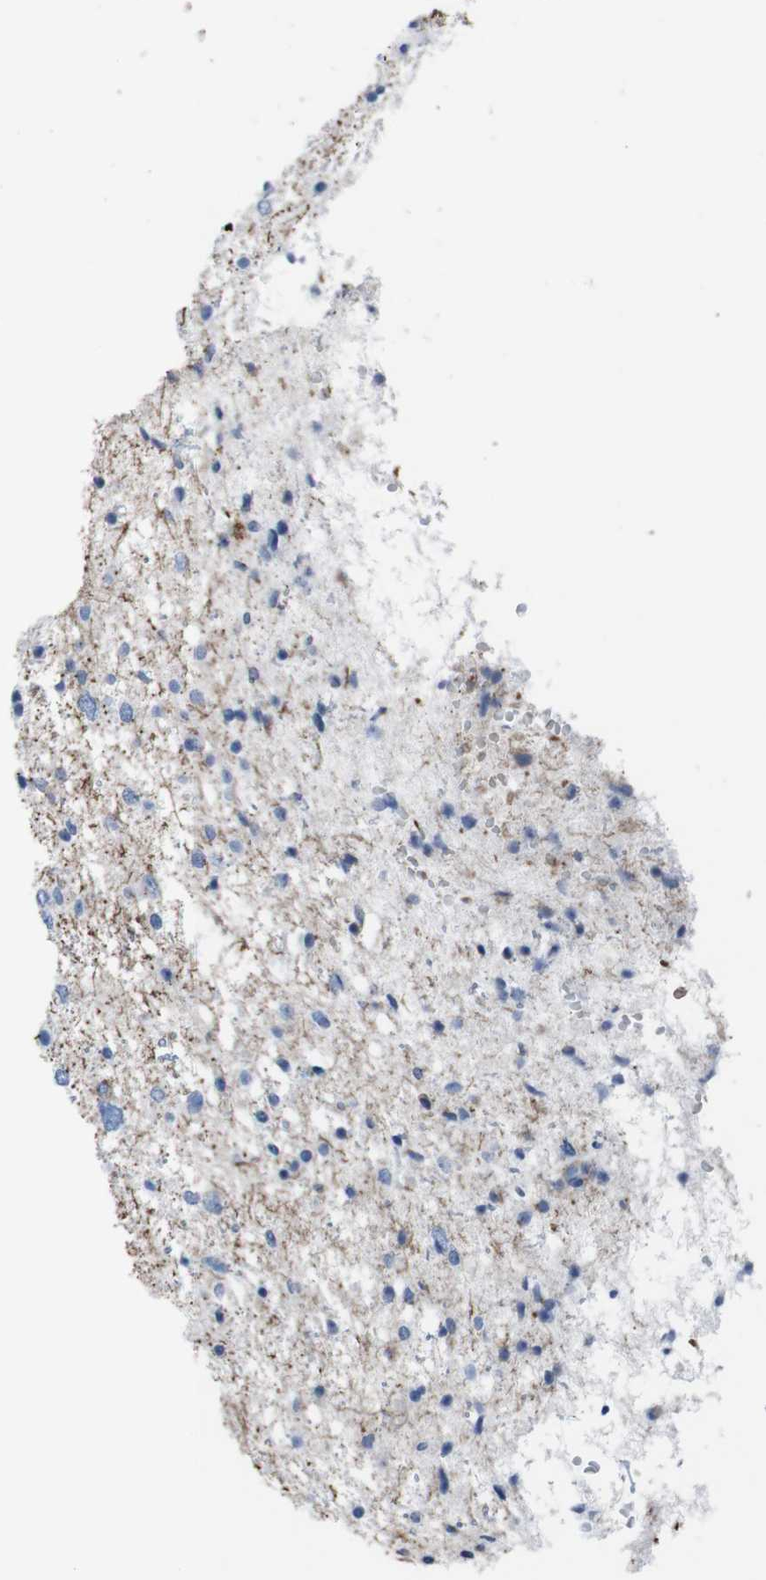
{"staining": {"intensity": "strong", "quantity": "<25%", "location": "cytoplasmic/membranous"}, "tissue": "glioma", "cell_type": "Tumor cells", "image_type": "cancer", "snomed": [{"axis": "morphology", "description": "Glioma, malignant, Low grade"}, {"axis": "topography", "description": "Brain"}], "caption": "Glioma stained for a protein (brown) displays strong cytoplasmic/membranous positive expression in approximately <25% of tumor cells.", "gene": "ST6GAL1", "patient": {"sex": "female", "age": 37}}